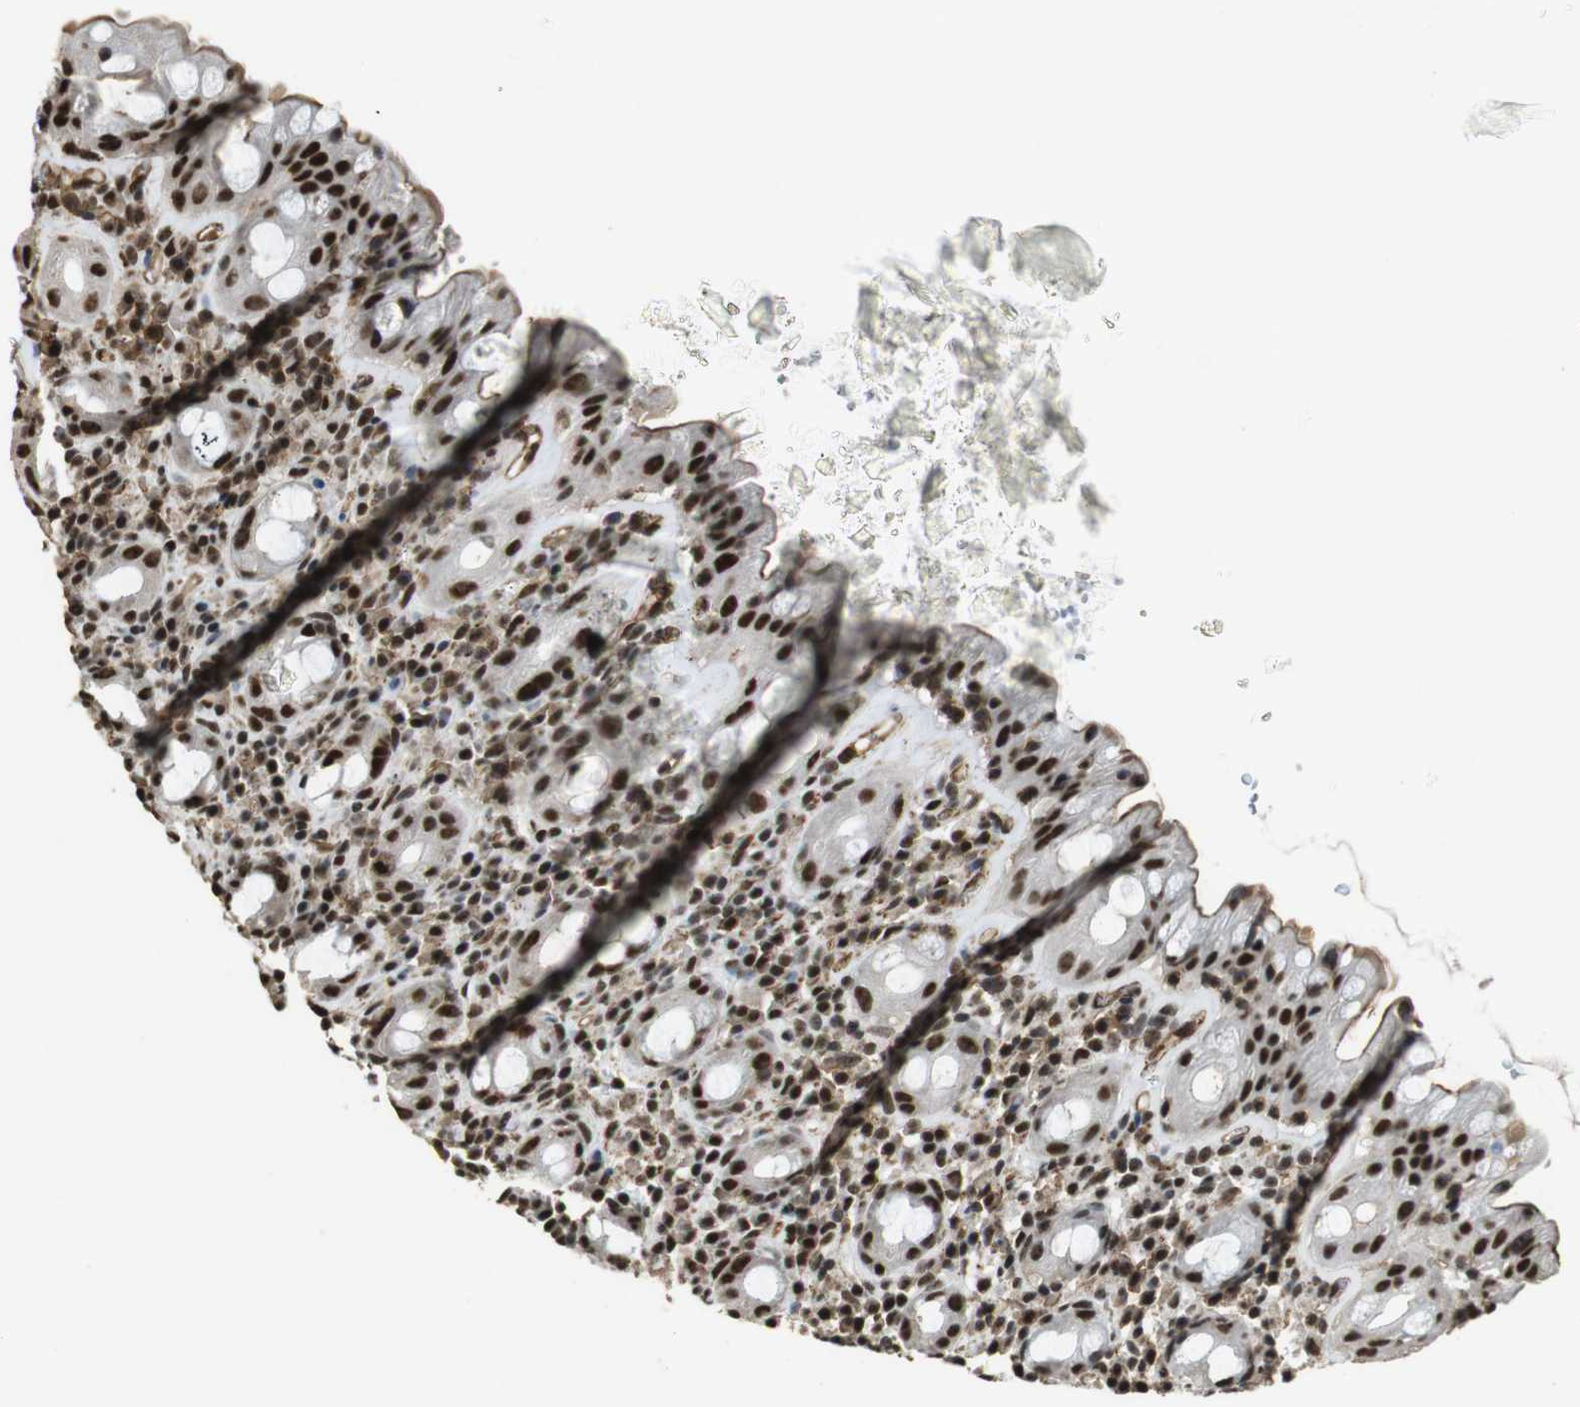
{"staining": {"intensity": "strong", "quantity": ">75%", "location": "cytoplasmic/membranous,nuclear"}, "tissue": "rectum", "cell_type": "Glandular cells", "image_type": "normal", "snomed": [{"axis": "morphology", "description": "Normal tissue, NOS"}, {"axis": "topography", "description": "Rectum"}], "caption": "Immunohistochemistry (IHC) of normal human rectum shows high levels of strong cytoplasmic/membranous,nuclear expression in about >75% of glandular cells.", "gene": "CSNK2B", "patient": {"sex": "male", "age": 44}}